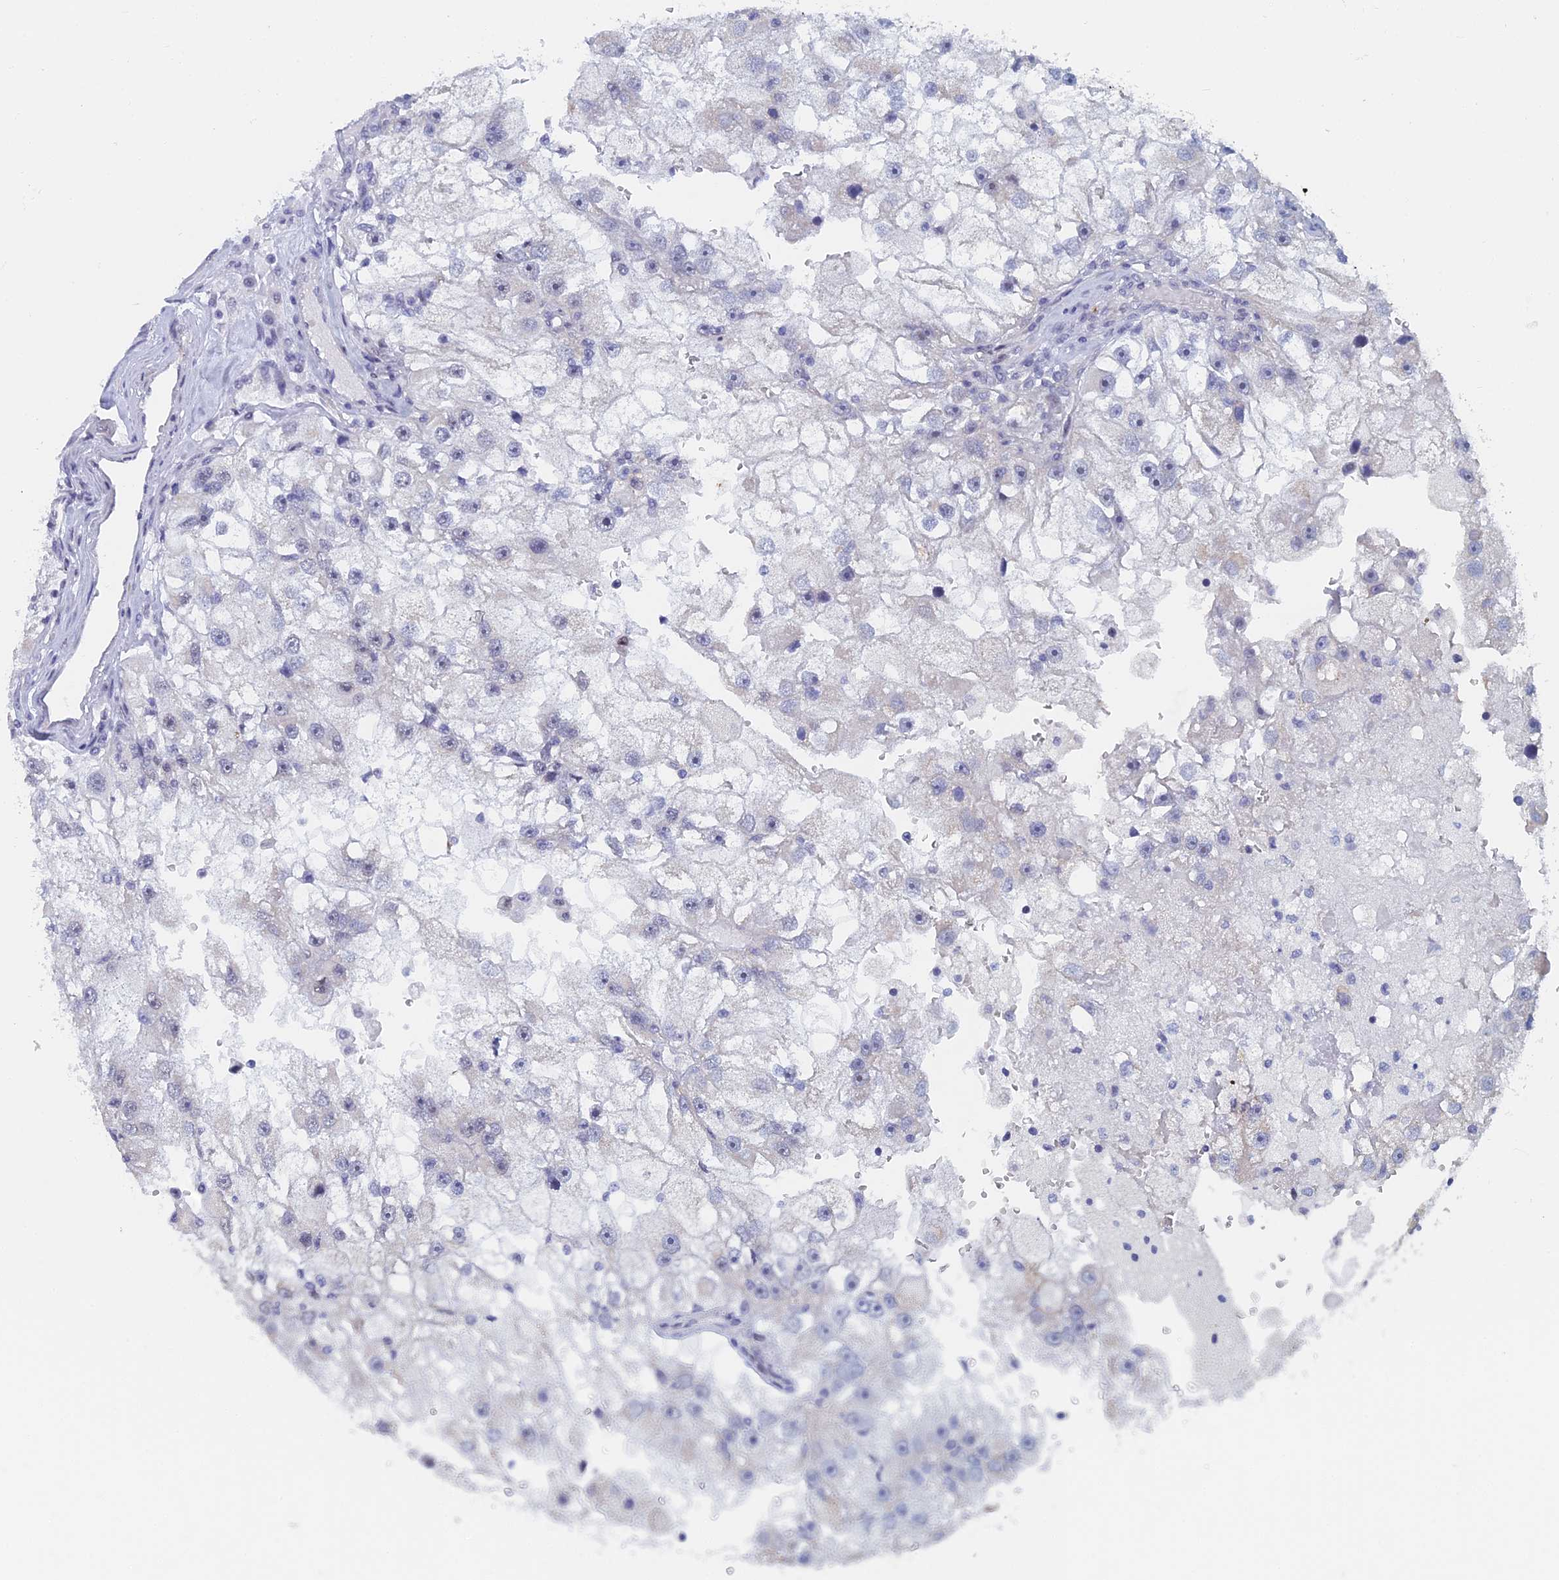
{"staining": {"intensity": "negative", "quantity": "none", "location": "none"}, "tissue": "renal cancer", "cell_type": "Tumor cells", "image_type": "cancer", "snomed": [{"axis": "morphology", "description": "Adenocarcinoma, NOS"}, {"axis": "topography", "description": "Kidney"}], "caption": "A micrograph of renal adenocarcinoma stained for a protein displays no brown staining in tumor cells.", "gene": "GMNC", "patient": {"sex": "male", "age": 63}}